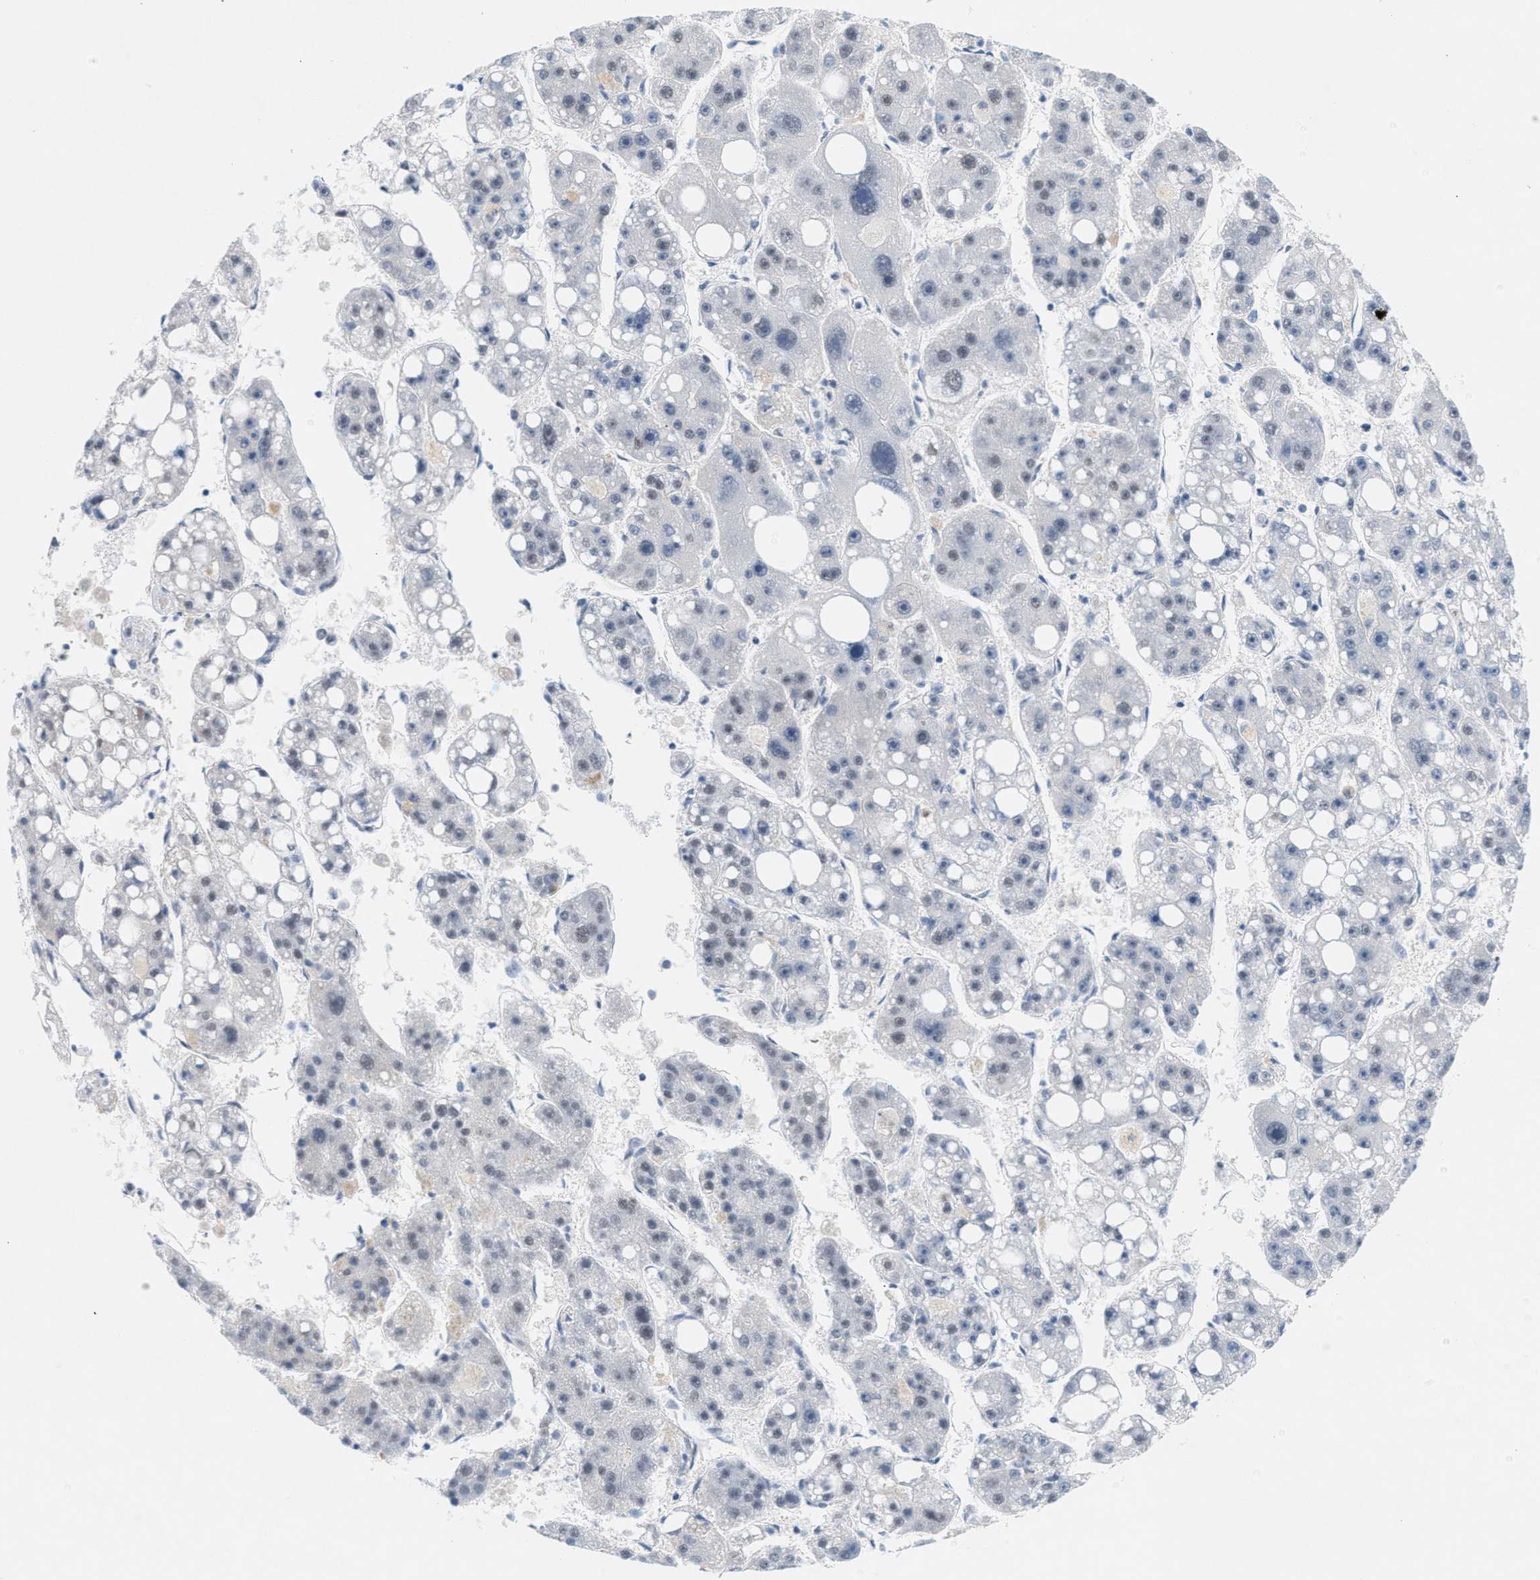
{"staining": {"intensity": "weak", "quantity": "<25%", "location": "nuclear"}, "tissue": "liver cancer", "cell_type": "Tumor cells", "image_type": "cancer", "snomed": [{"axis": "morphology", "description": "Carcinoma, Hepatocellular, NOS"}, {"axis": "topography", "description": "Liver"}], "caption": "Immunohistochemistry (IHC) of human liver hepatocellular carcinoma demonstrates no positivity in tumor cells. (DAB immunohistochemistry (IHC) visualized using brightfield microscopy, high magnification).", "gene": "WIPI2", "patient": {"sex": "female", "age": 61}}